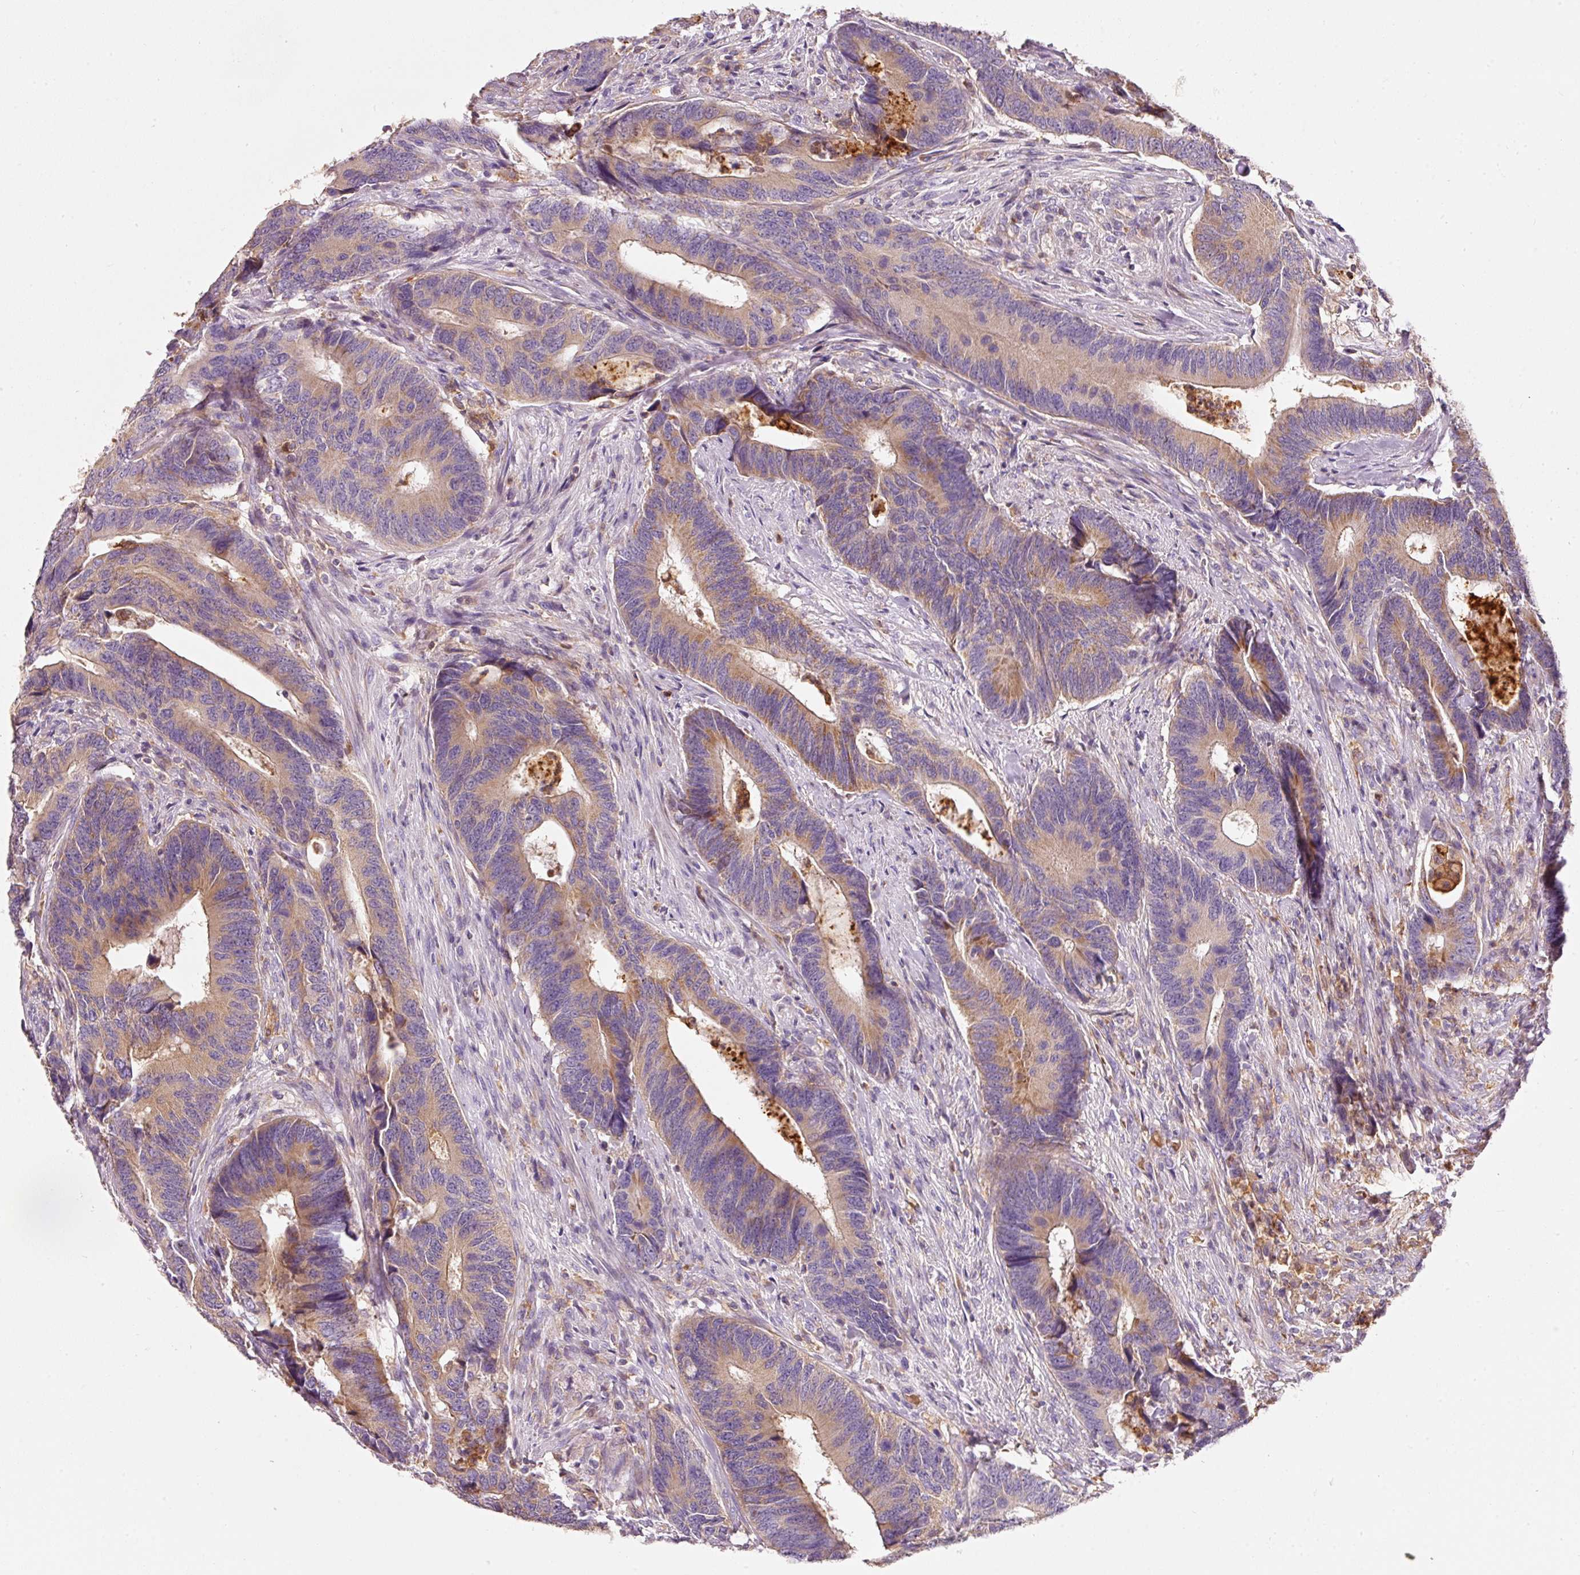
{"staining": {"intensity": "moderate", "quantity": "25%-75%", "location": "cytoplasmic/membranous"}, "tissue": "colorectal cancer", "cell_type": "Tumor cells", "image_type": "cancer", "snomed": [{"axis": "morphology", "description": "Adenocarcinoma, NOS"}, {"axis": "topography", "description": "Colon"}], "caption": "Immunohistochemistry photomicrograph of neoplastic tissue: human colorectal cancer stained using IHC reveals medium levels of moderate protein expression localized specifically in the cytoplasmic/membranous of tumor cells, appearing as a cytoplasmic/membranous brown color.", "gene": "IQGAP2", "patient": {"sex": "male", "age": 87}}